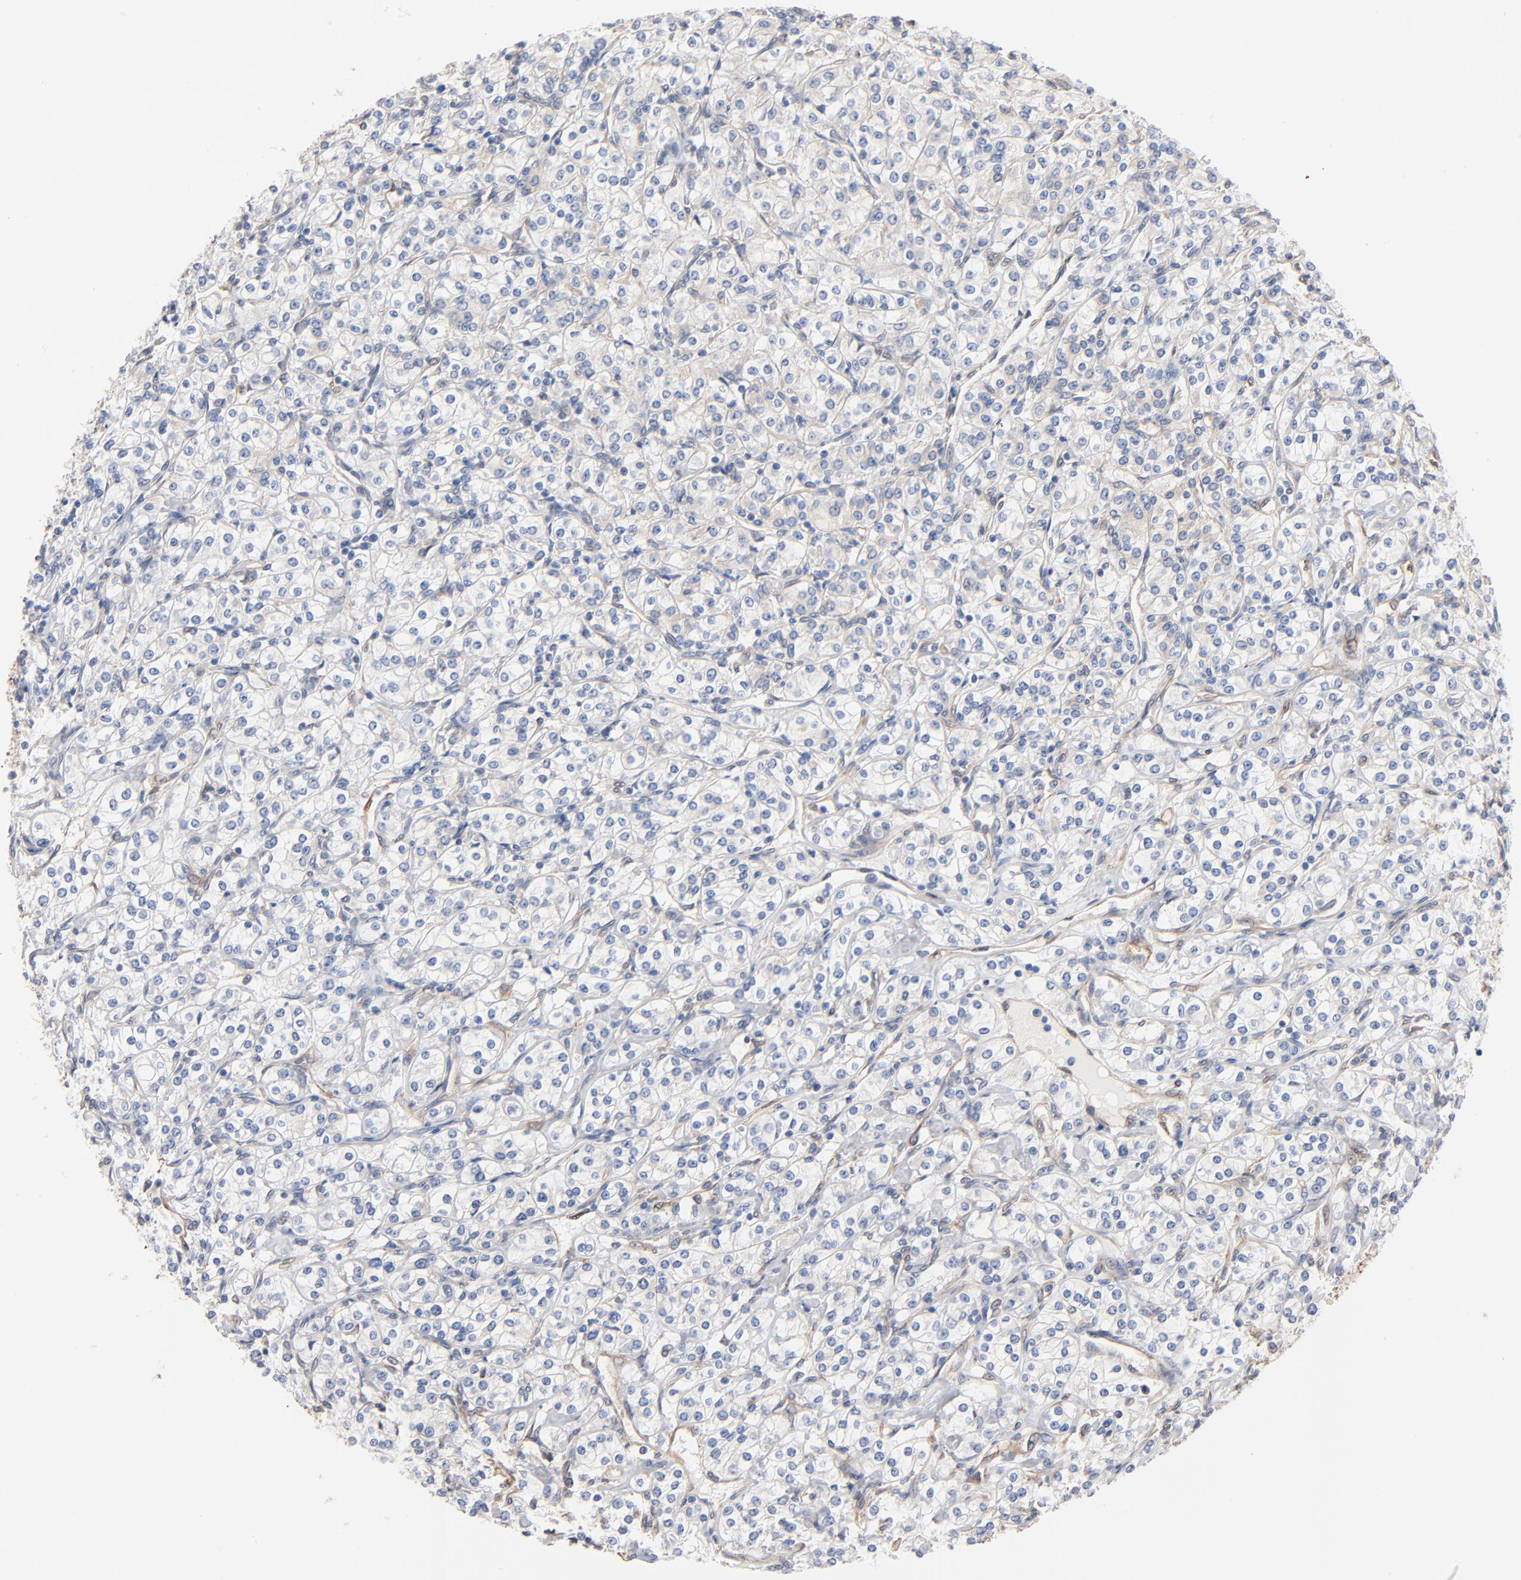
{"staining": {"intensity": "negative", "quantity": "none", "location": "none"}, "tissue": "renal cancer", "cell_type": "Tumor cells", "image_type": "cancer", "snomed": [{"axis": "morphology", "description": "Adenocarcinoma, NOS"}, {"axis": "topography", "description": "Kidney"}], "caption": "This is a photomicrograph of immunohistochemistry staining of renal adenocarcinoma, which shows no expression in tumor cells. The staining was performed using DAB (3,3'-diaminobenzidine) to visualize the protein expression in brown, while the nuclei were stained in blue with hematoxylin (Magnification: 20x).", "gene": "ABCD4", "patient": {"sex": "male", "age": 77}}